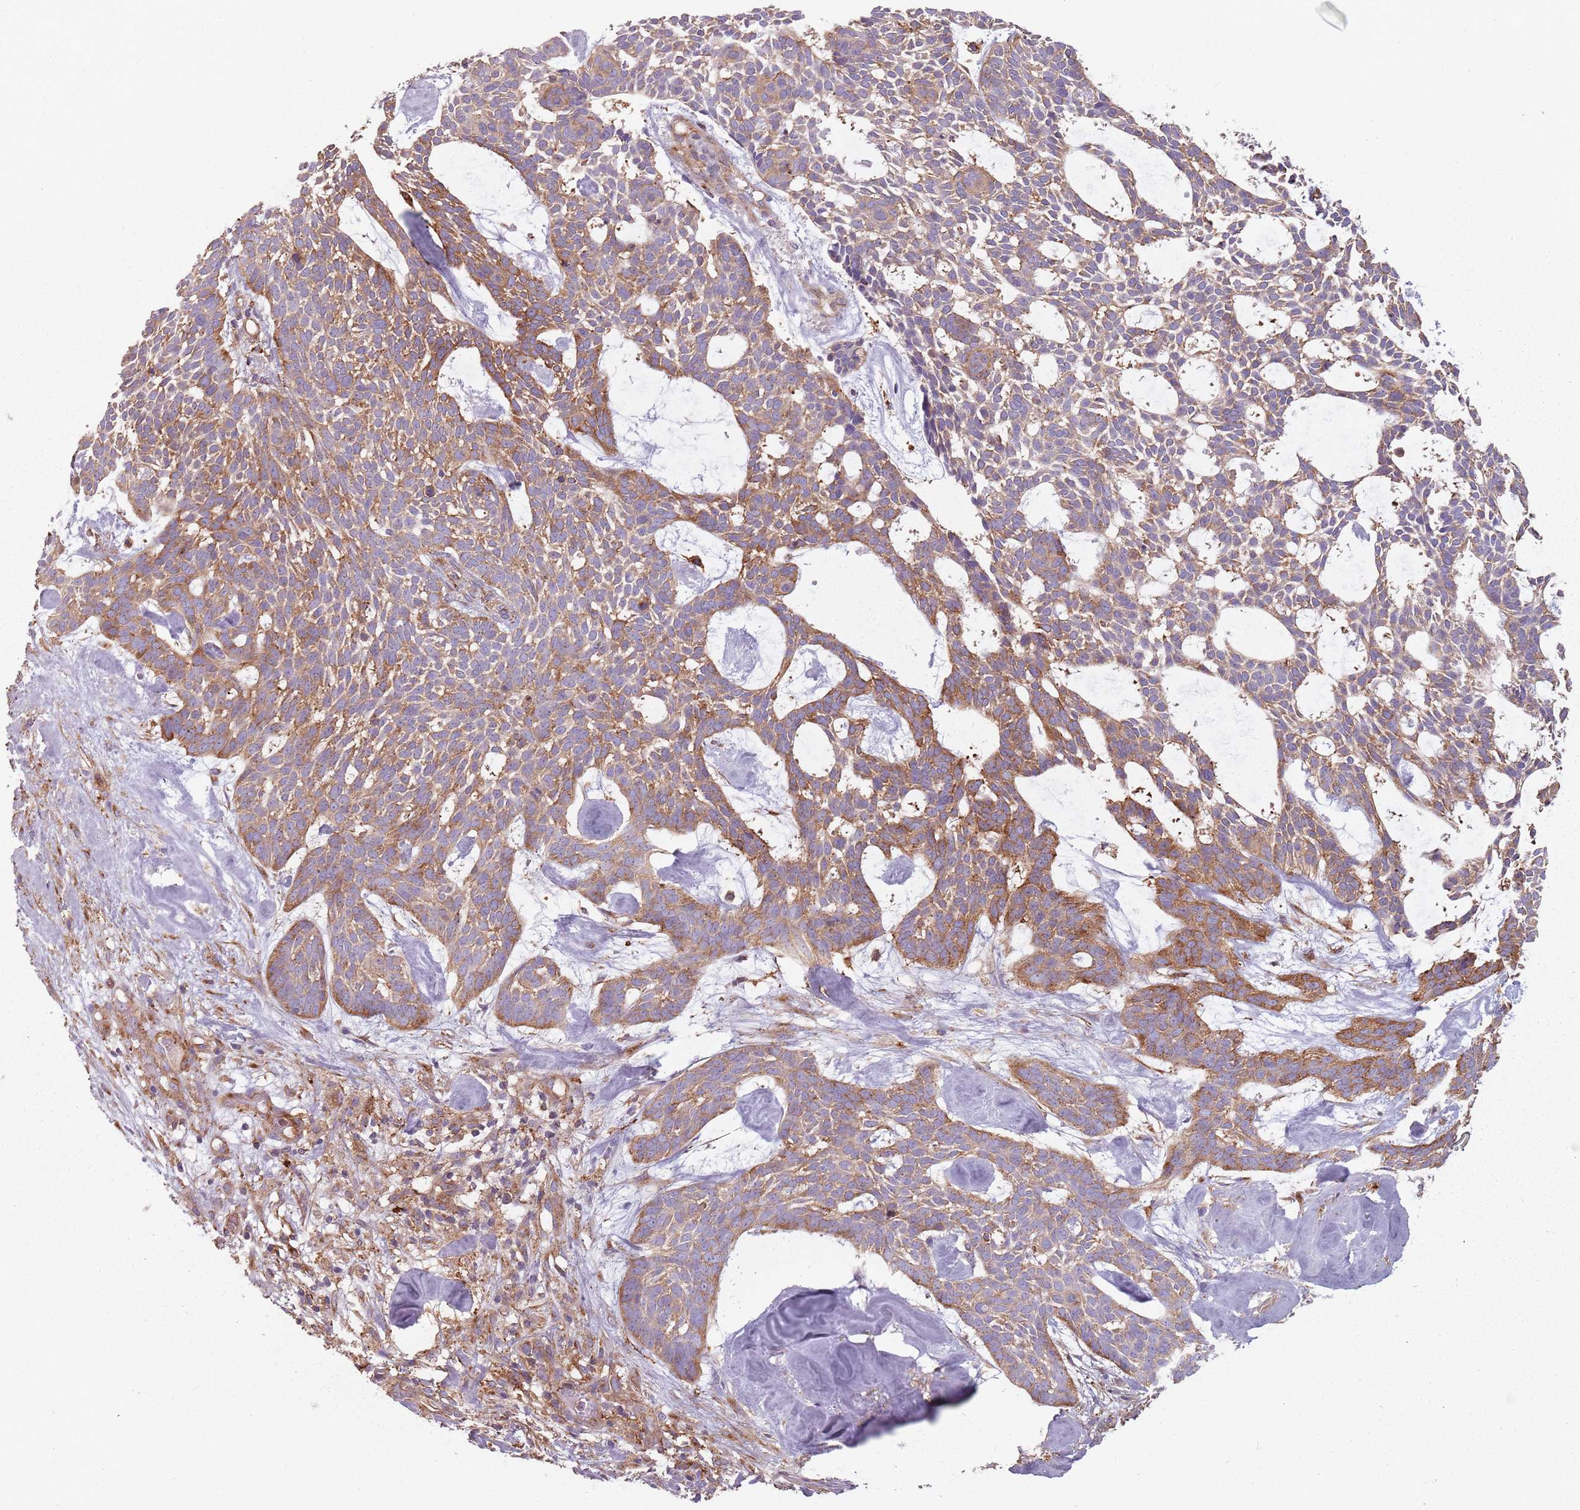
{"staining": {"intensity": "moderate", "quantity": ">75%", "location": "cytoplasmic/membranous"}, "tissue": "skin cancer", "cell_type": "Tumor cells", "image_type": "cancer", "snomed": [{"axis": "morphology", "description": "Basal cell carcinoma"}, {"axis": "topography", "description": "Skin"}], "caption": "There is medium levels of moderate cytoplasmic/membranous positivity in tumor cells of skin basal cell carcinoma, as demonstrated by immunohistochemical staining (brown color).", "gene": "TPD52L2", "patient": {"sex": "male", "age": 61}}